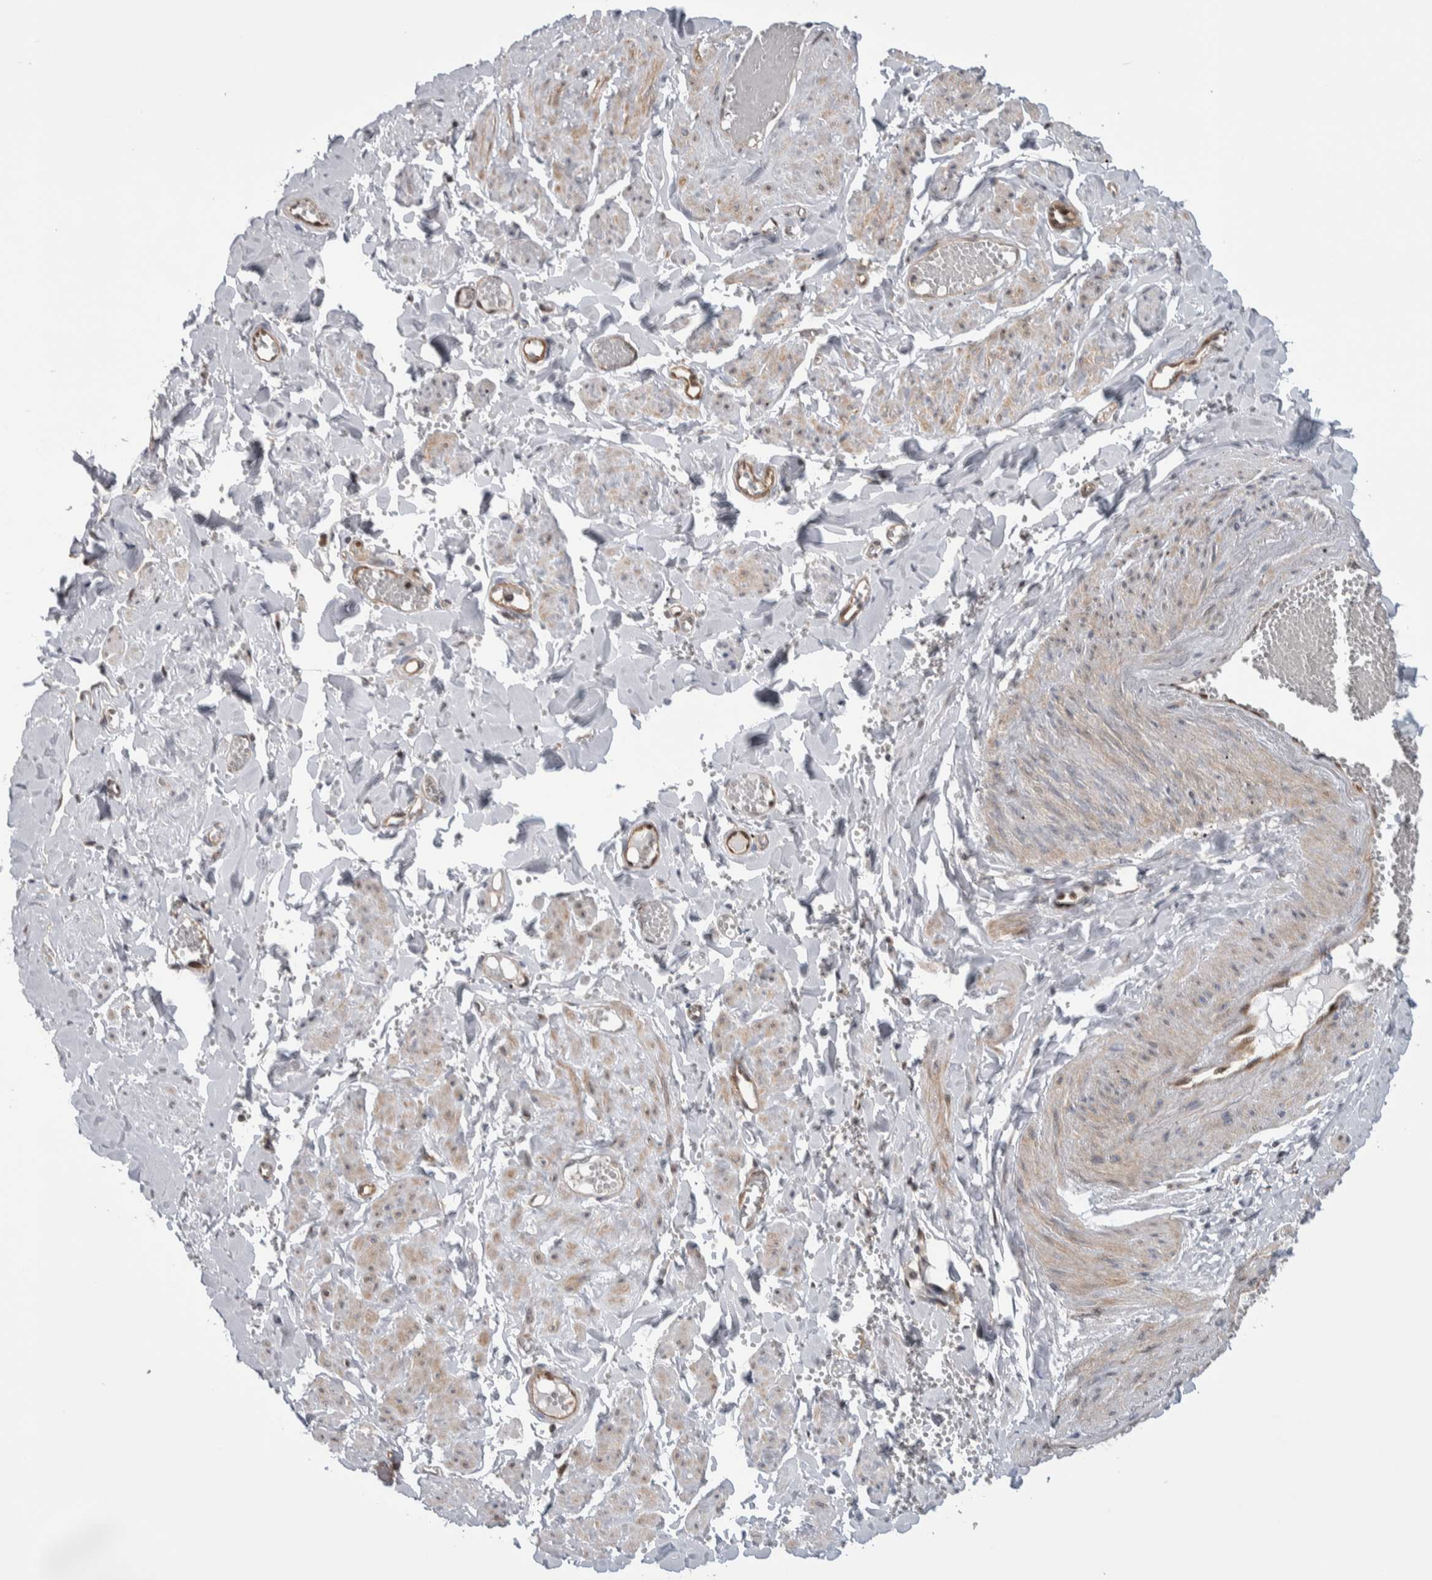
{"staining": {"intensity": "negative", "quantity": "none", "location": "none"}, "tissue": "adipose tissue", "cell_type": "Adipocytes", "image_type": "normal", "snomed": [{"axis": "morphology", "description": "Normal tissue, NOS"}, {"axis": "topography", "description": "Vascular tissue"}, {"axis": "topography", "description": "Fallopian tube"}, {"axis": "topography", "description": "Ovary"}], "caption": "A high-resolution image shows immunohistochemistry (IHC) staining of benign adipose tissue, which reveals no significant staining in adipocytes. (Brightfield microscopy of DAB (3,3'-diaminobenzidine) IHC at high magnification).", "gene": "PTPA", "patient": {"sex": "female", "age": 67}}